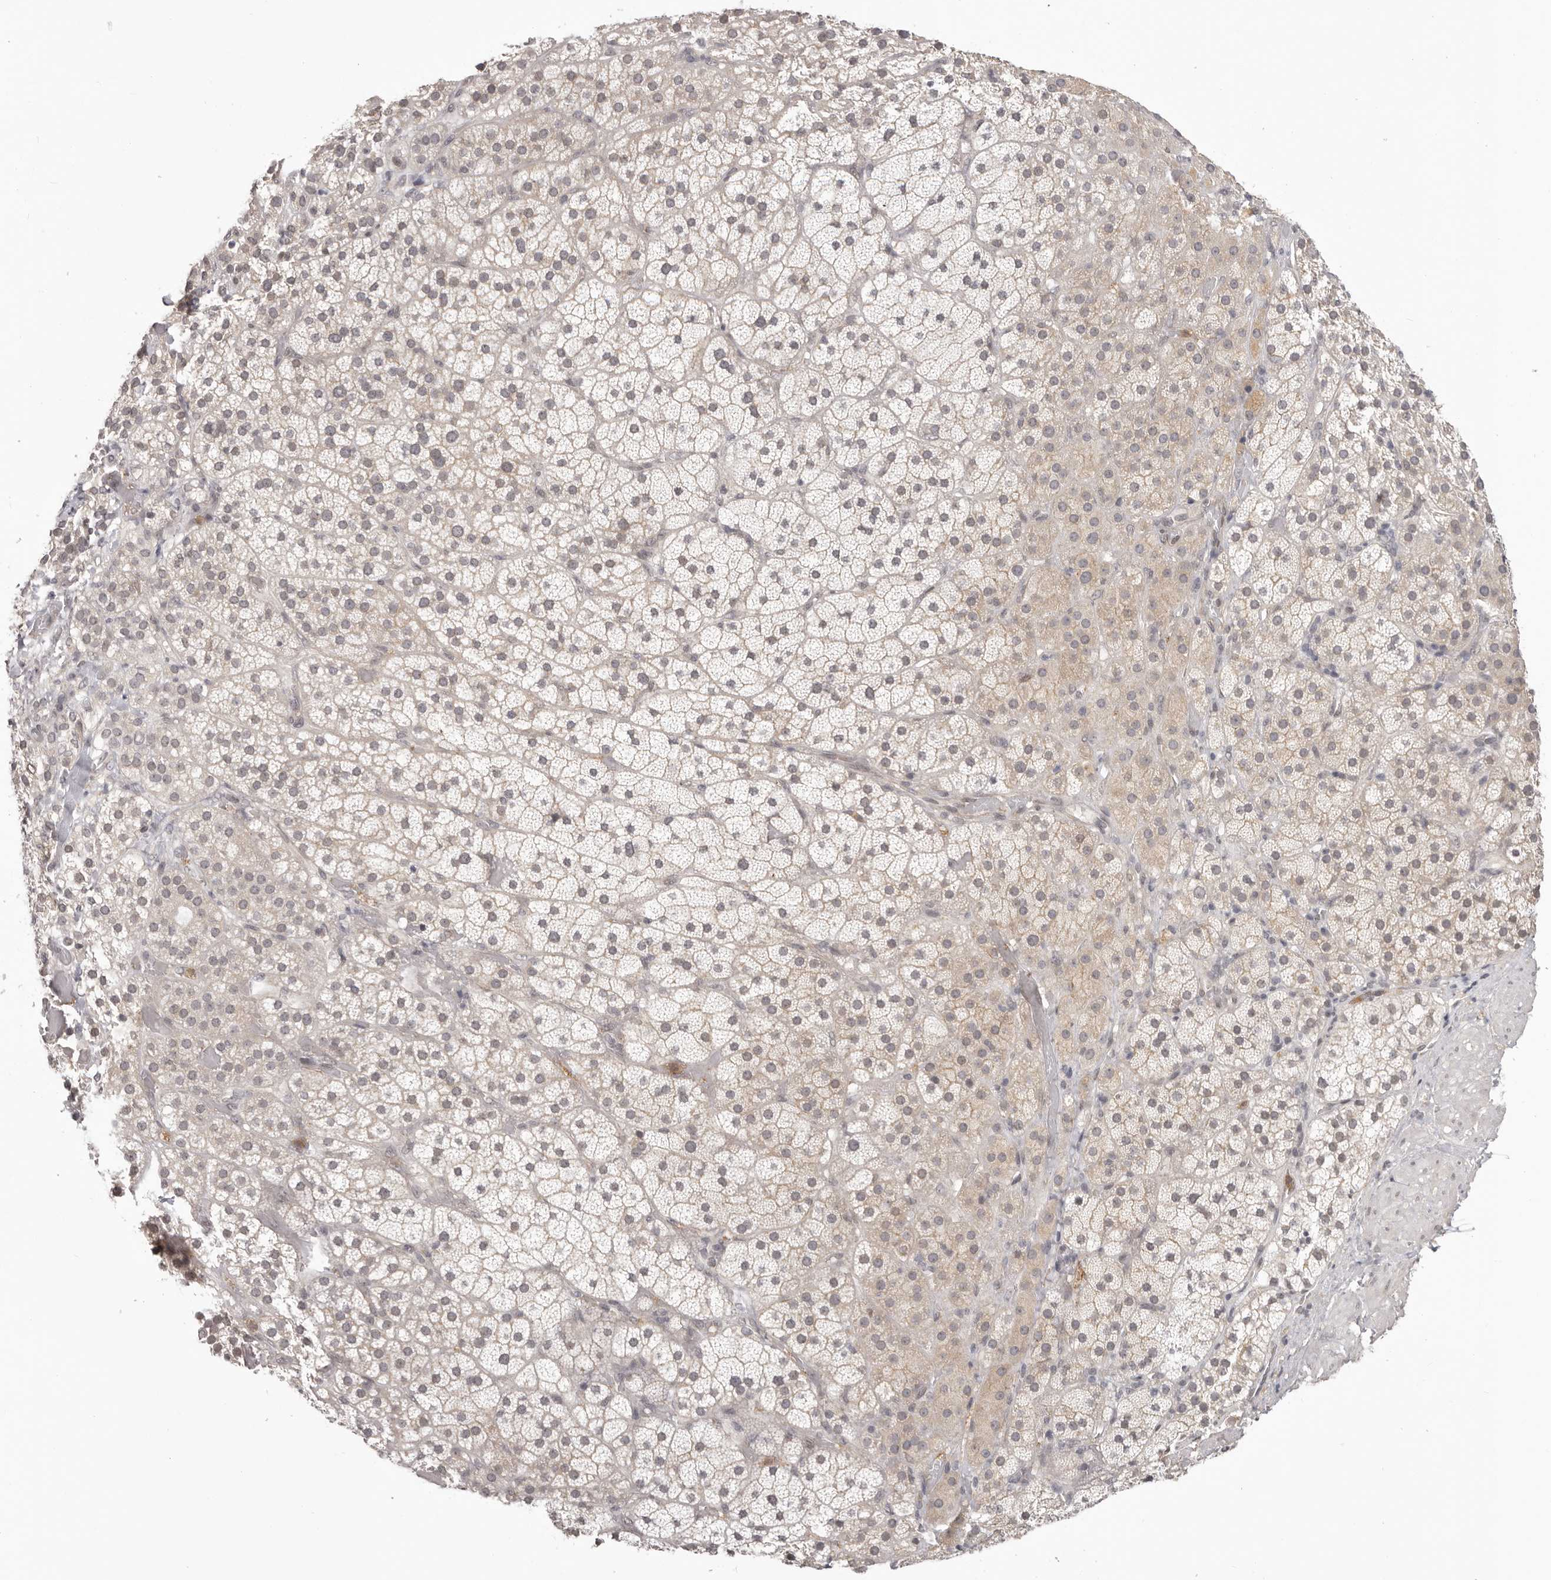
{"staining": {"intensity": "weak", "quantity": "25%-75%", "location": "cytoplasmic/membranous,nuclear"}, "tissue": "adrenal gland", "cell_type": "Glandular cells", "image_type": "normal", "snomed": [{"axis": "morphology", "description": "Normal tissue, NOS"}, {"axis": "topography", "description": "Adrenal gland"}], "caption": "Protein analysis of benign adrenal gland displays weak cytoplasmic/membranous,nuclear expression in approximately 25%-75% of glandular cells.", "gene": "RNF2", "patient": {"sex": "male", "age": 57}}